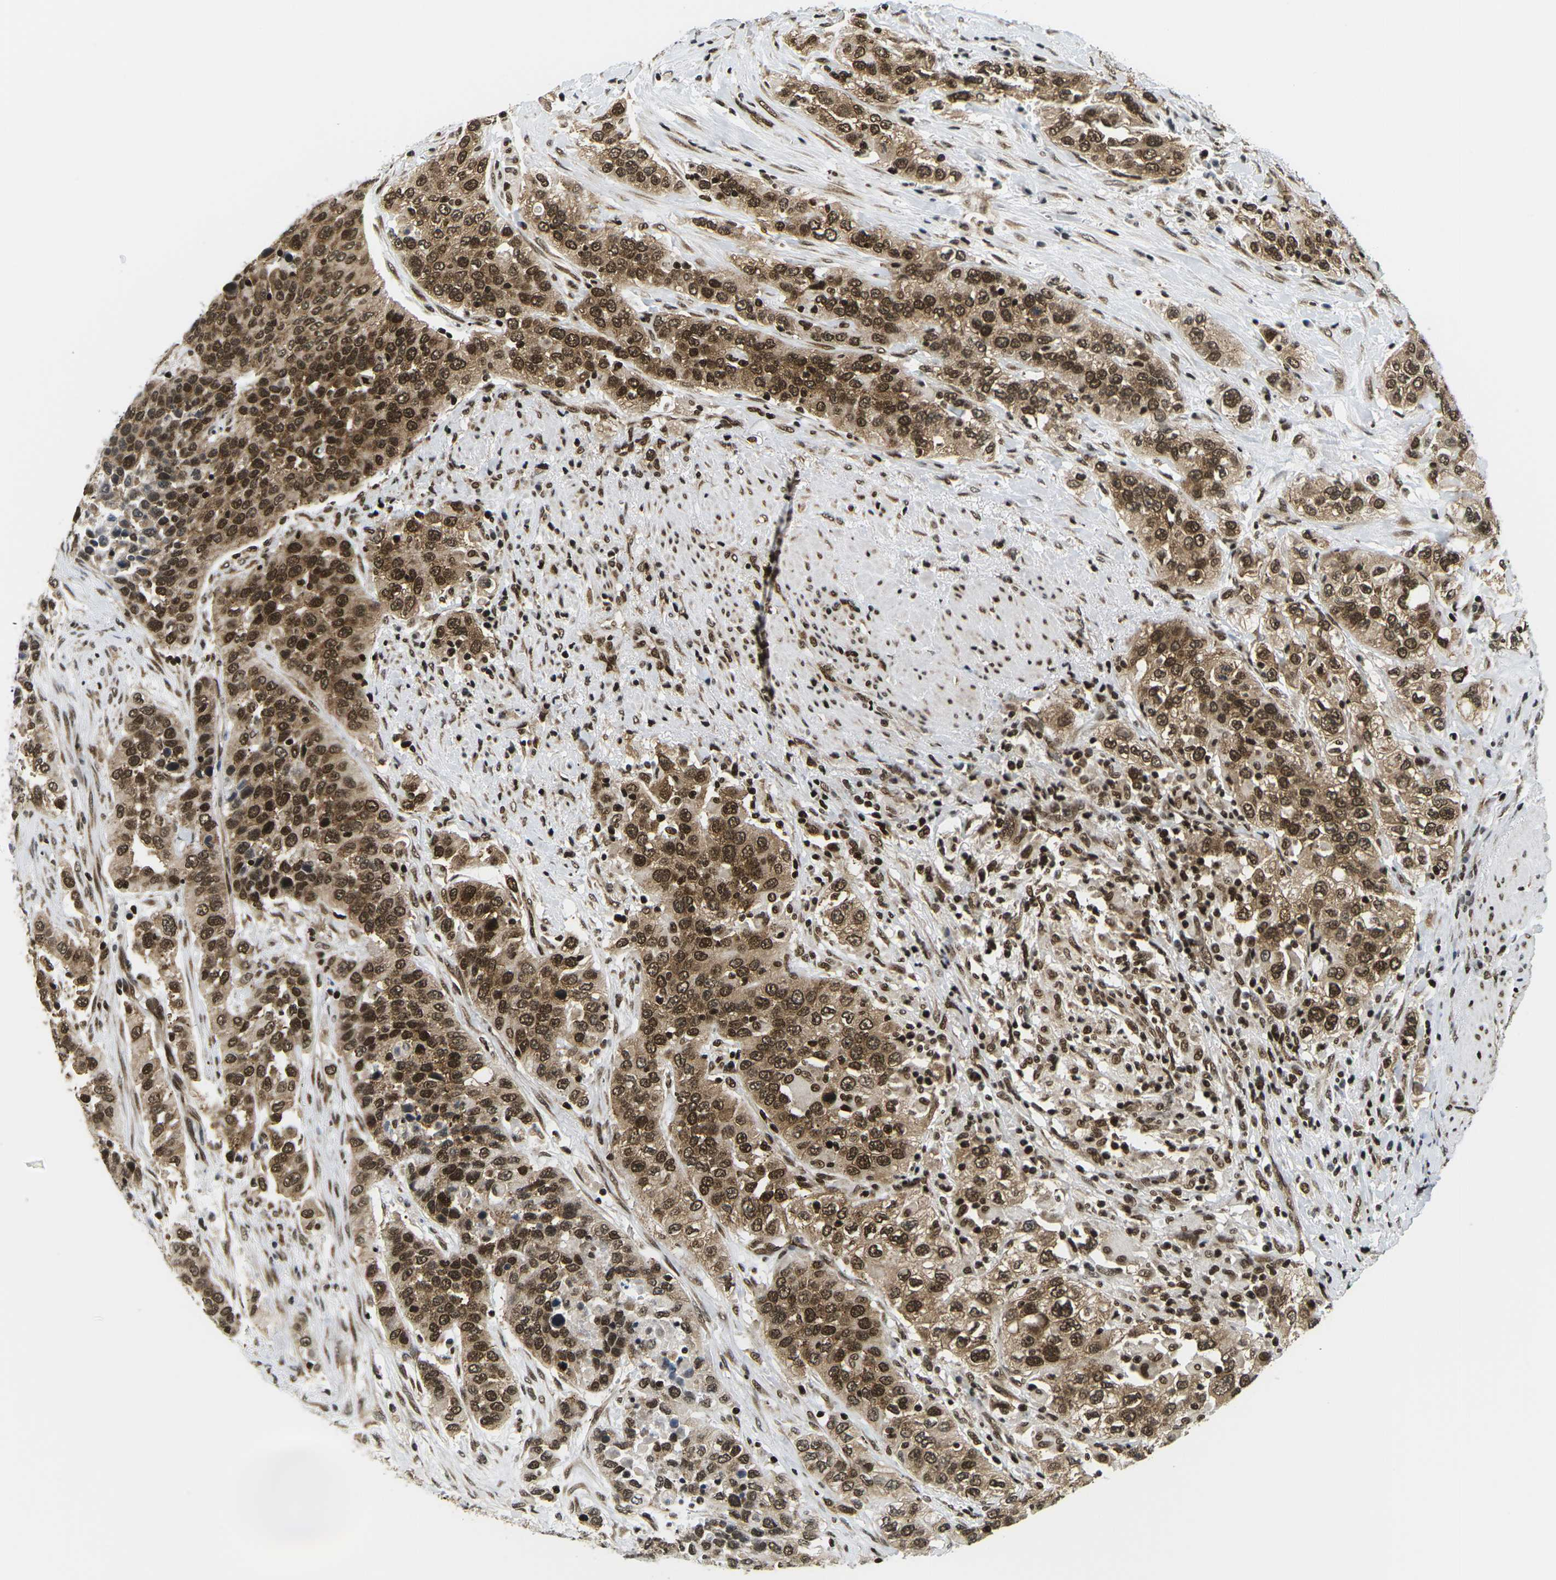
{"staining": {"intensity": "strong", "quantity": ">75%", "location": "cytoplasmic/membranous,nuclear"}, "tissue": "urothelial cancer", "cell_type": "Tumor cells", "image_type": "cancer", "snomed": [{"axis": "morphology", "description": "Urothelial carcinoma, High grade"}, {"axis": "topography", "description": "Urinary bladder"}], "caption": "Immunohistochemical staining of urothelial cancer shows high levels of strong cytoplasmic/membranous and nuclear protein positivity in about >75% of tumor cells.", "gene": "CELF1", "patient": {"sex": "female", "age": 80}}